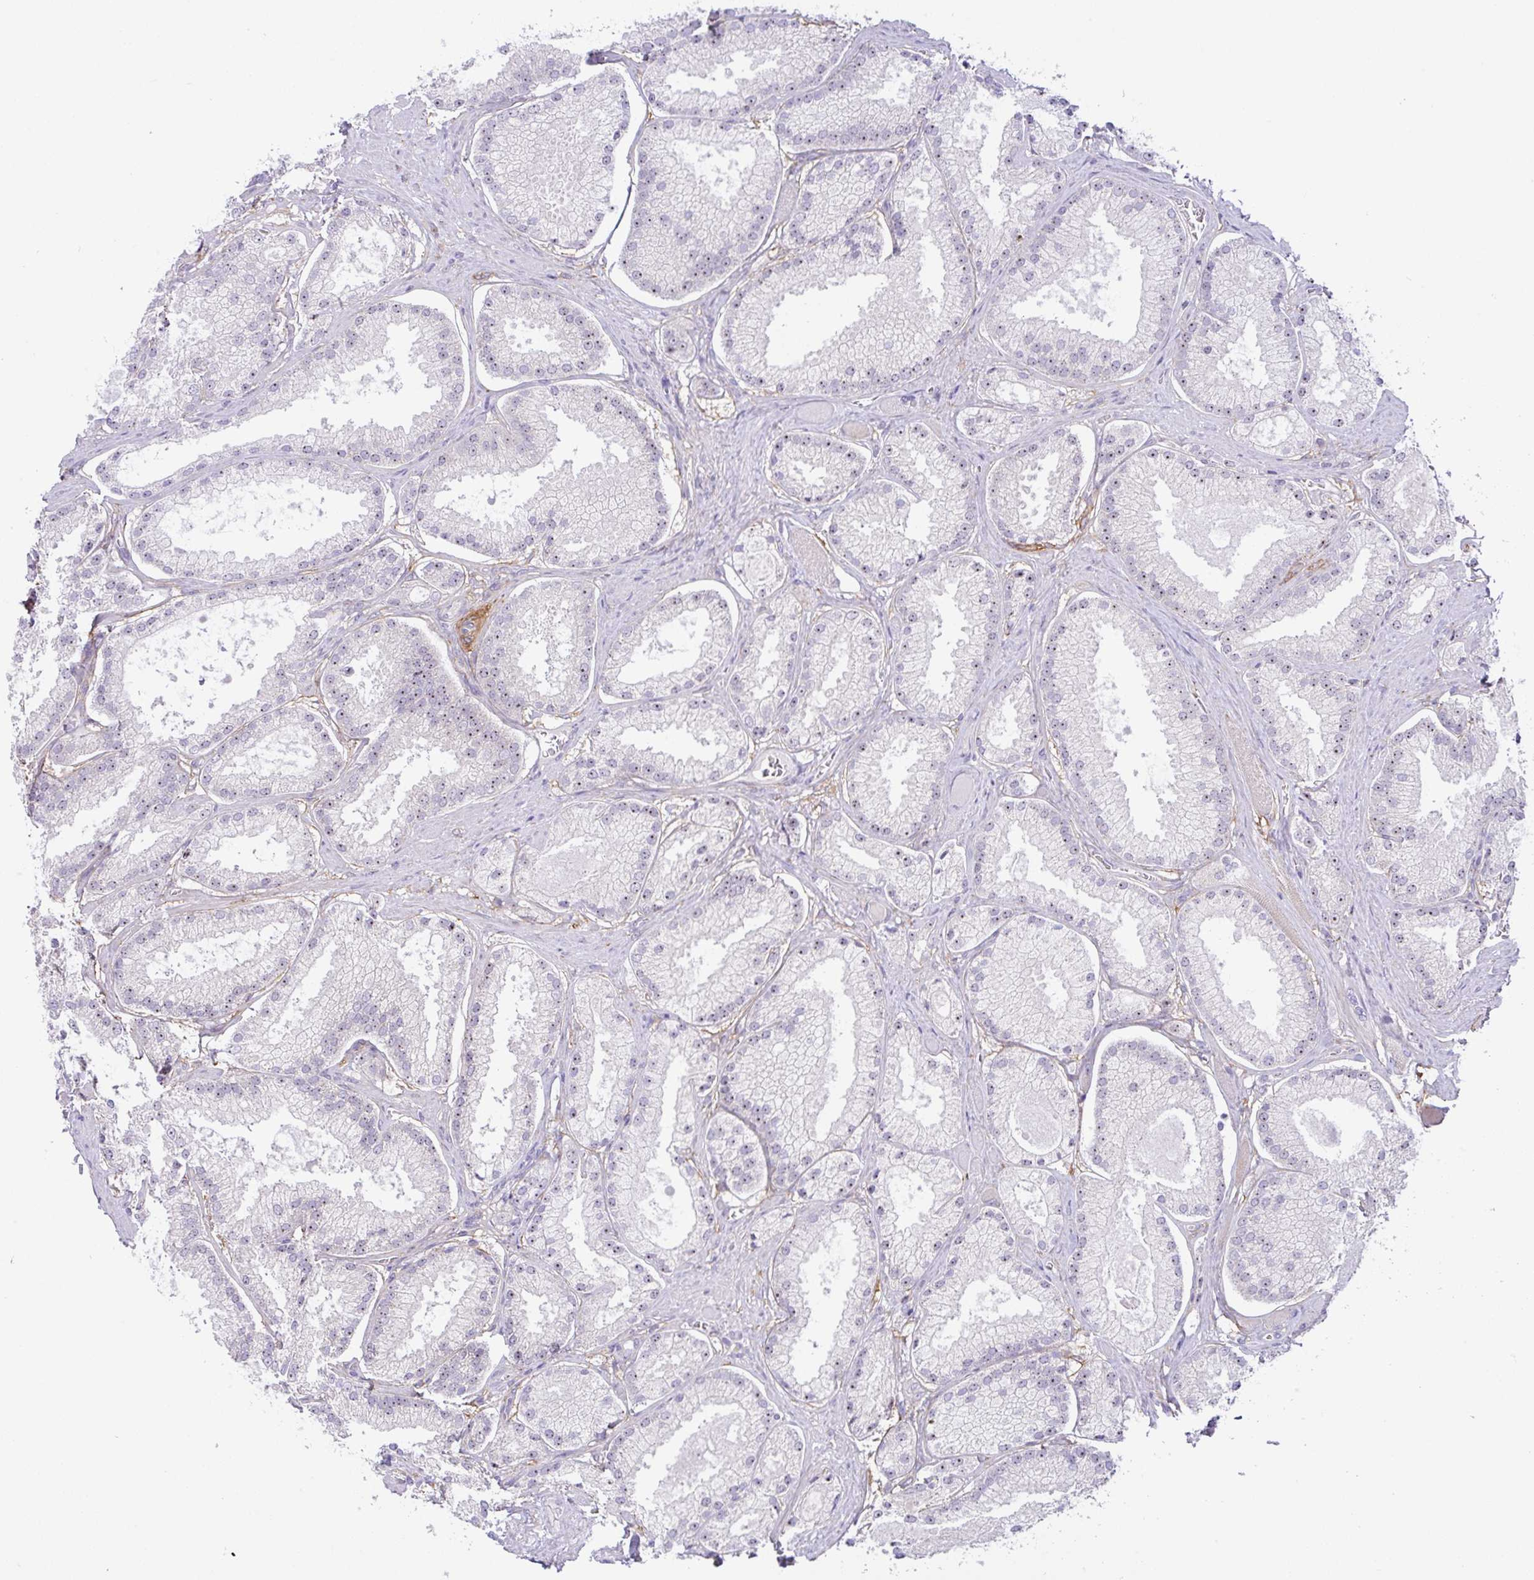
{"staining": {"intensity": "moderate", "quantity": "<25%", "location": "nuclear"}, "tissue": "prostate cancer", "cell_type": "Tumor cells", "image_type": "cancer", "snomed": [{"axis": "morphology", "description": "Adenocarcinoma, High grade"}, {"axis": "topography", "description": "Prostate"}], "caption": "Immunohistochemistry (IHC) (DAB (3,3'-diaminobenzidine)) staining of human high-grade adenocarcinoma (prostate) demonstrates moderate nuclear protein expression in about <25% of tumor cells. (DAB (3,3'-diaminobenzidine) = brown stain, brightfield microscopy at high magnification).", "gene": "MXRA8", "patient": {"sex": "male", "age": 68}}